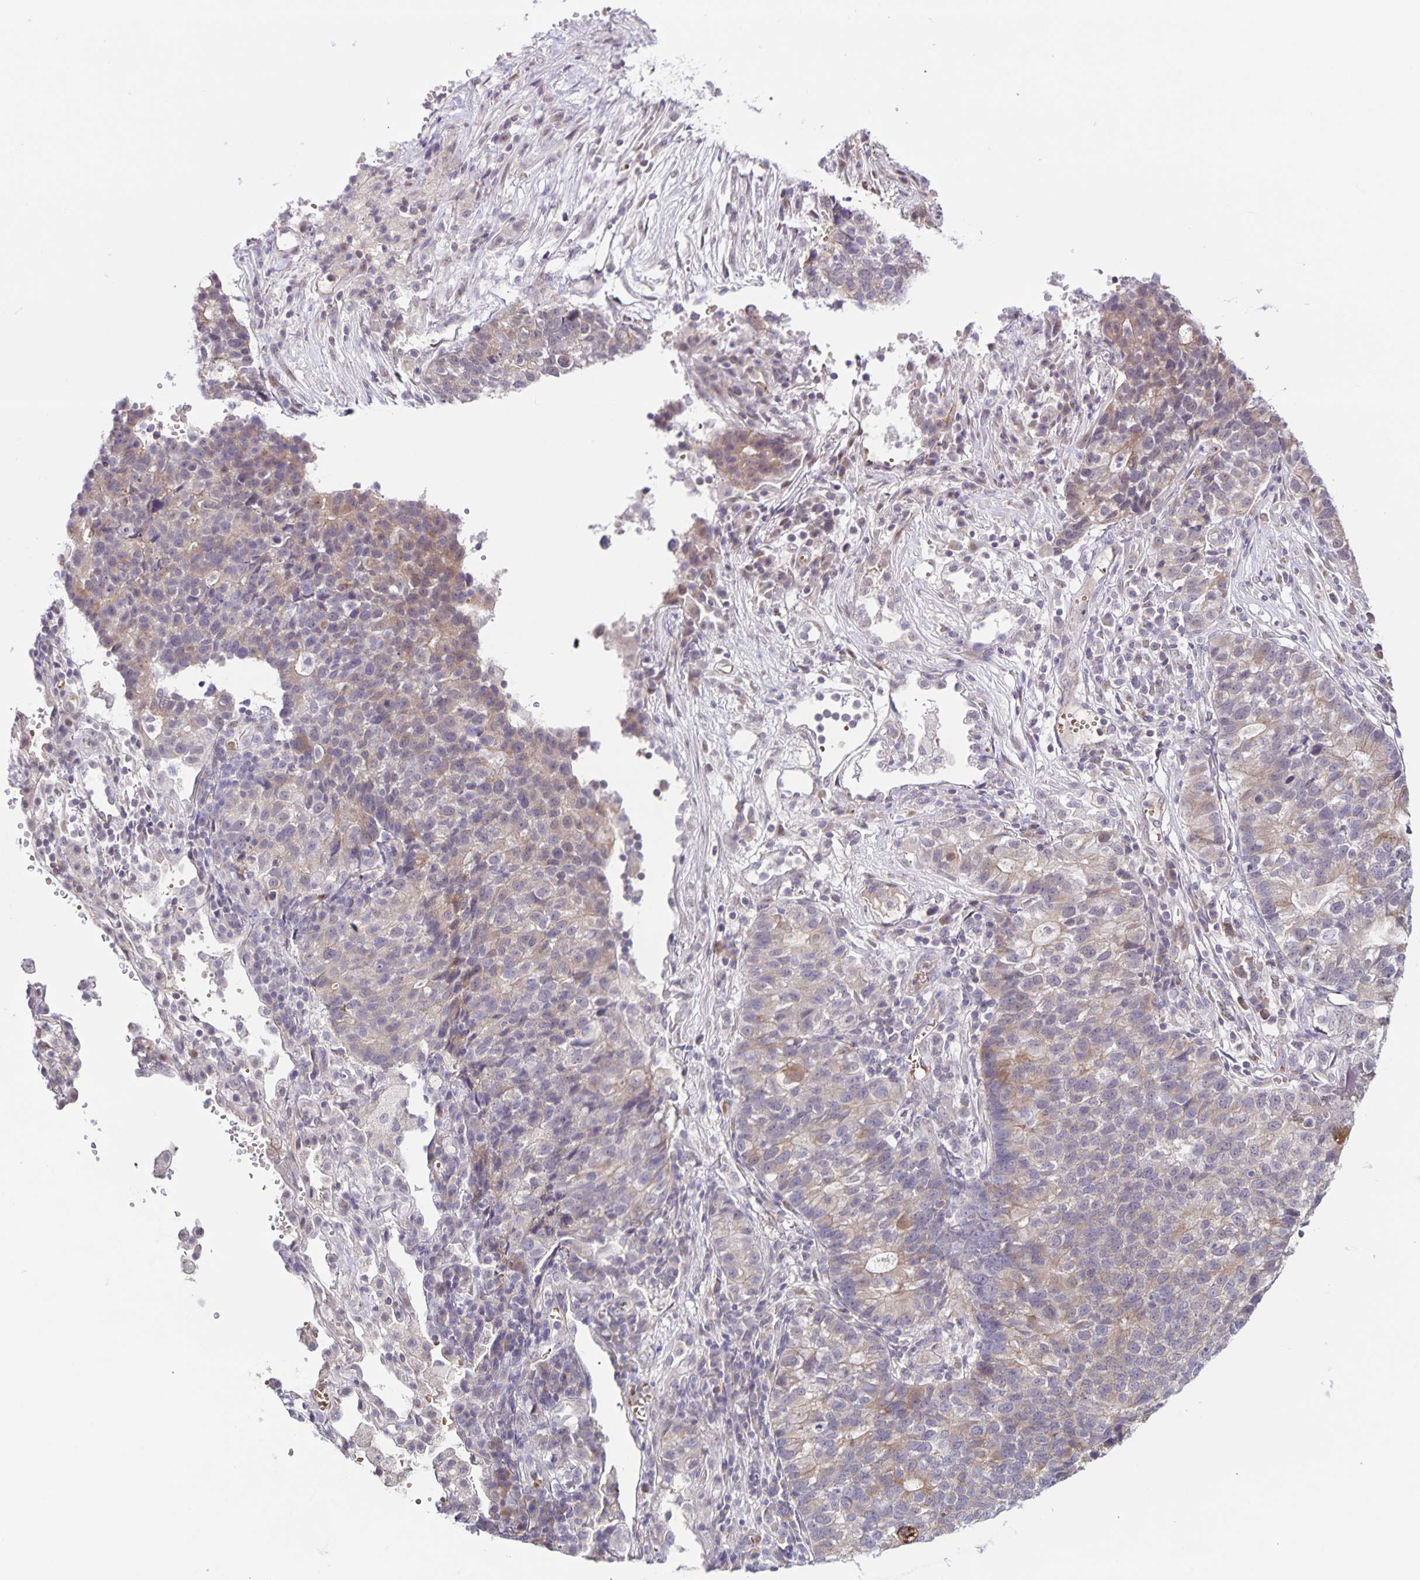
{"staining": {"intensity": "weak", "quantity": "25%-75%", "location": "cytoplasmic/membranous"}, "tissue": "lung cancer", "cell_type": "Tumor cells", "image_type": "cancer", "snomed": [{"axis": "morphology", "description": "Adenocarcinoma, NOS"}, {"axis": "topography", "description": "Lung"}], "caption": "Immunohistochemistry photomicrograph of neoplastic tissue: lung cancer (adenocarcinoma) stained using immunohistochemistry (IHC) demonstrates low levels of weak protein expression localized specifically in the cytoplasmic/membranous of tumor cells, appearing as a cytoplasmic/membranous brown color.", "gene": "STPG4", "patient": {"sex": "male", "age": 57}}